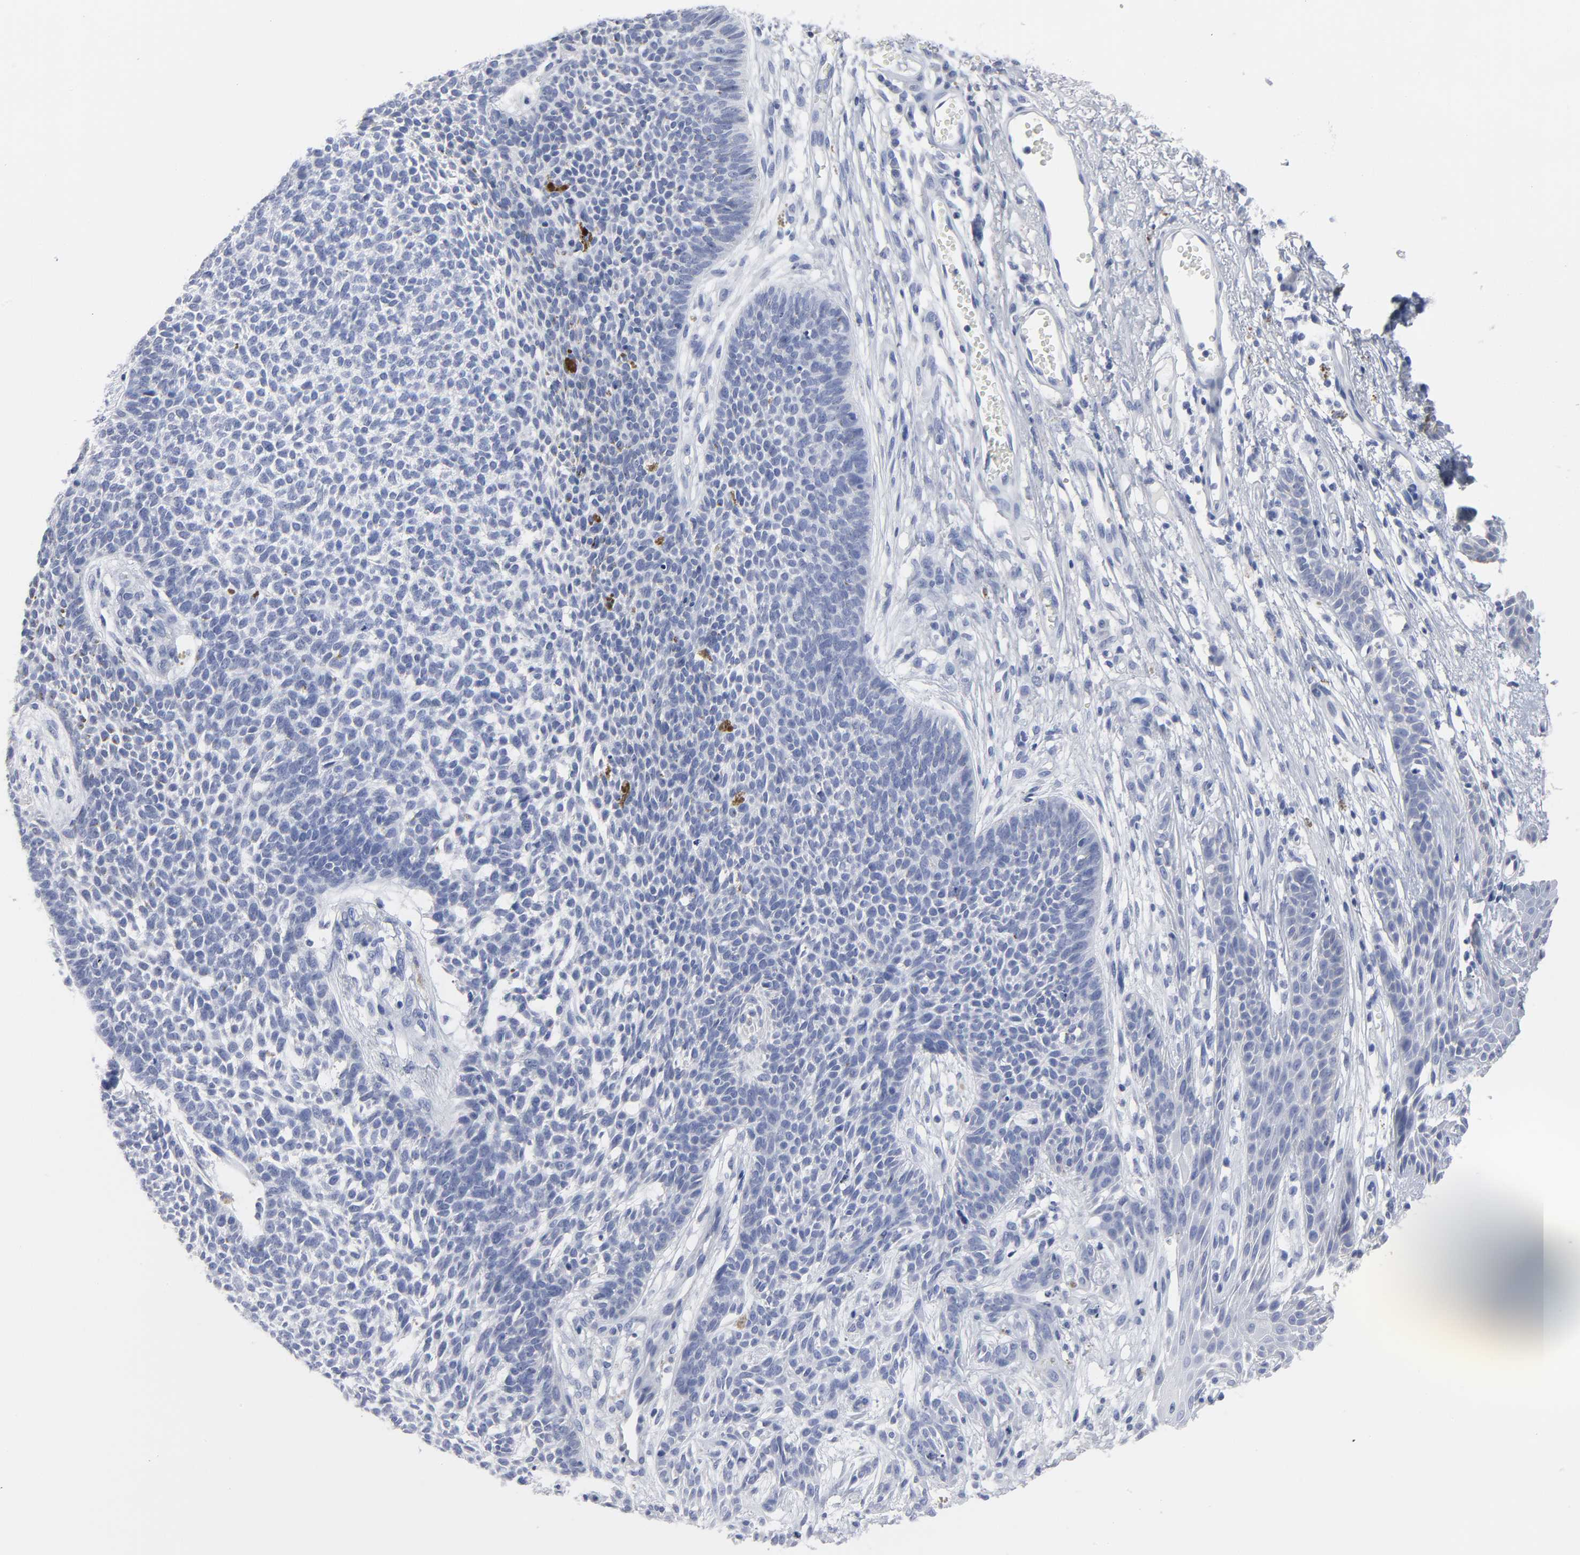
{"staining": {"intensity": "negative", "quantity": "none", "location": "none"}, "tissue": "skin cancer", "cell_type": "Tumor cells", "image_type": "cancer", "snomed": [{"axis": "morphology", "description": "Basal cell carcinoma"}, {"axis": "topography", "description": "Skin"}], "caption": "This is an immunohistochemistry photomicrograph of basal cell carcinoma (skin). There is no expression in tumor cells.", "gene": "HNF4A", "patient": {"sex": "female", "age": 84}}